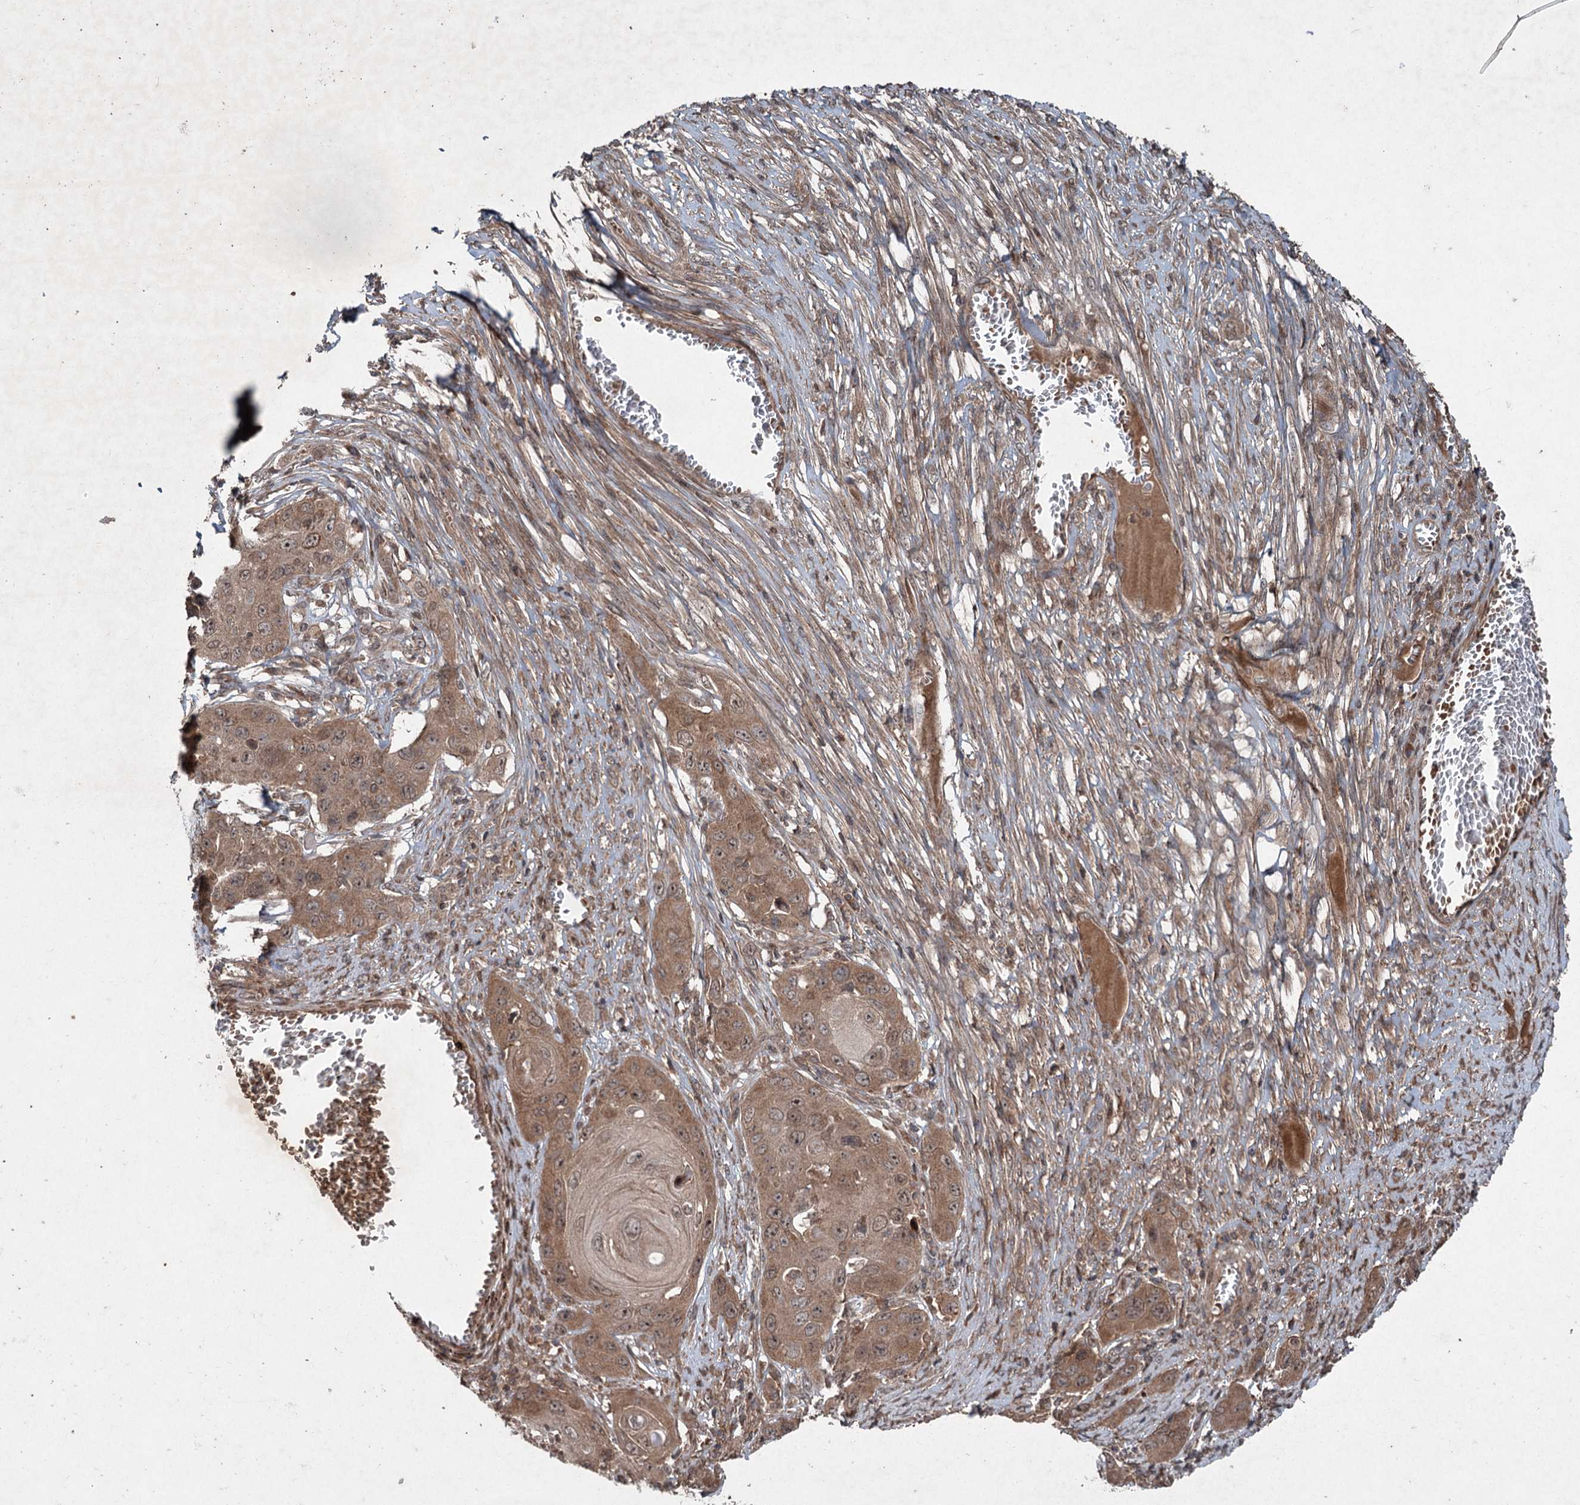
{"staining": {"intensity": "moderate", "quantity": ">75%", "location": "cytoplasmic/membranous,nuclear"}, "tissue": "skin cancer", "cell_type": "Tumor cells", "image_type": "cancer", "snomed": [{"axis": "morphology", "description": "Squamous cell carcinoma, NOS"}, {"axis": "topography", "description": "Skin"}], "caption": "This is a histology image of immunohistochemistry staining of skin cancer (squamous cell carcinoma), which shows moderate expression in the cytoplasmic/membranous and nuclear of tumor cells.", "gene": "ALAS1", "patient": {"sex": "male", "age": 55}}